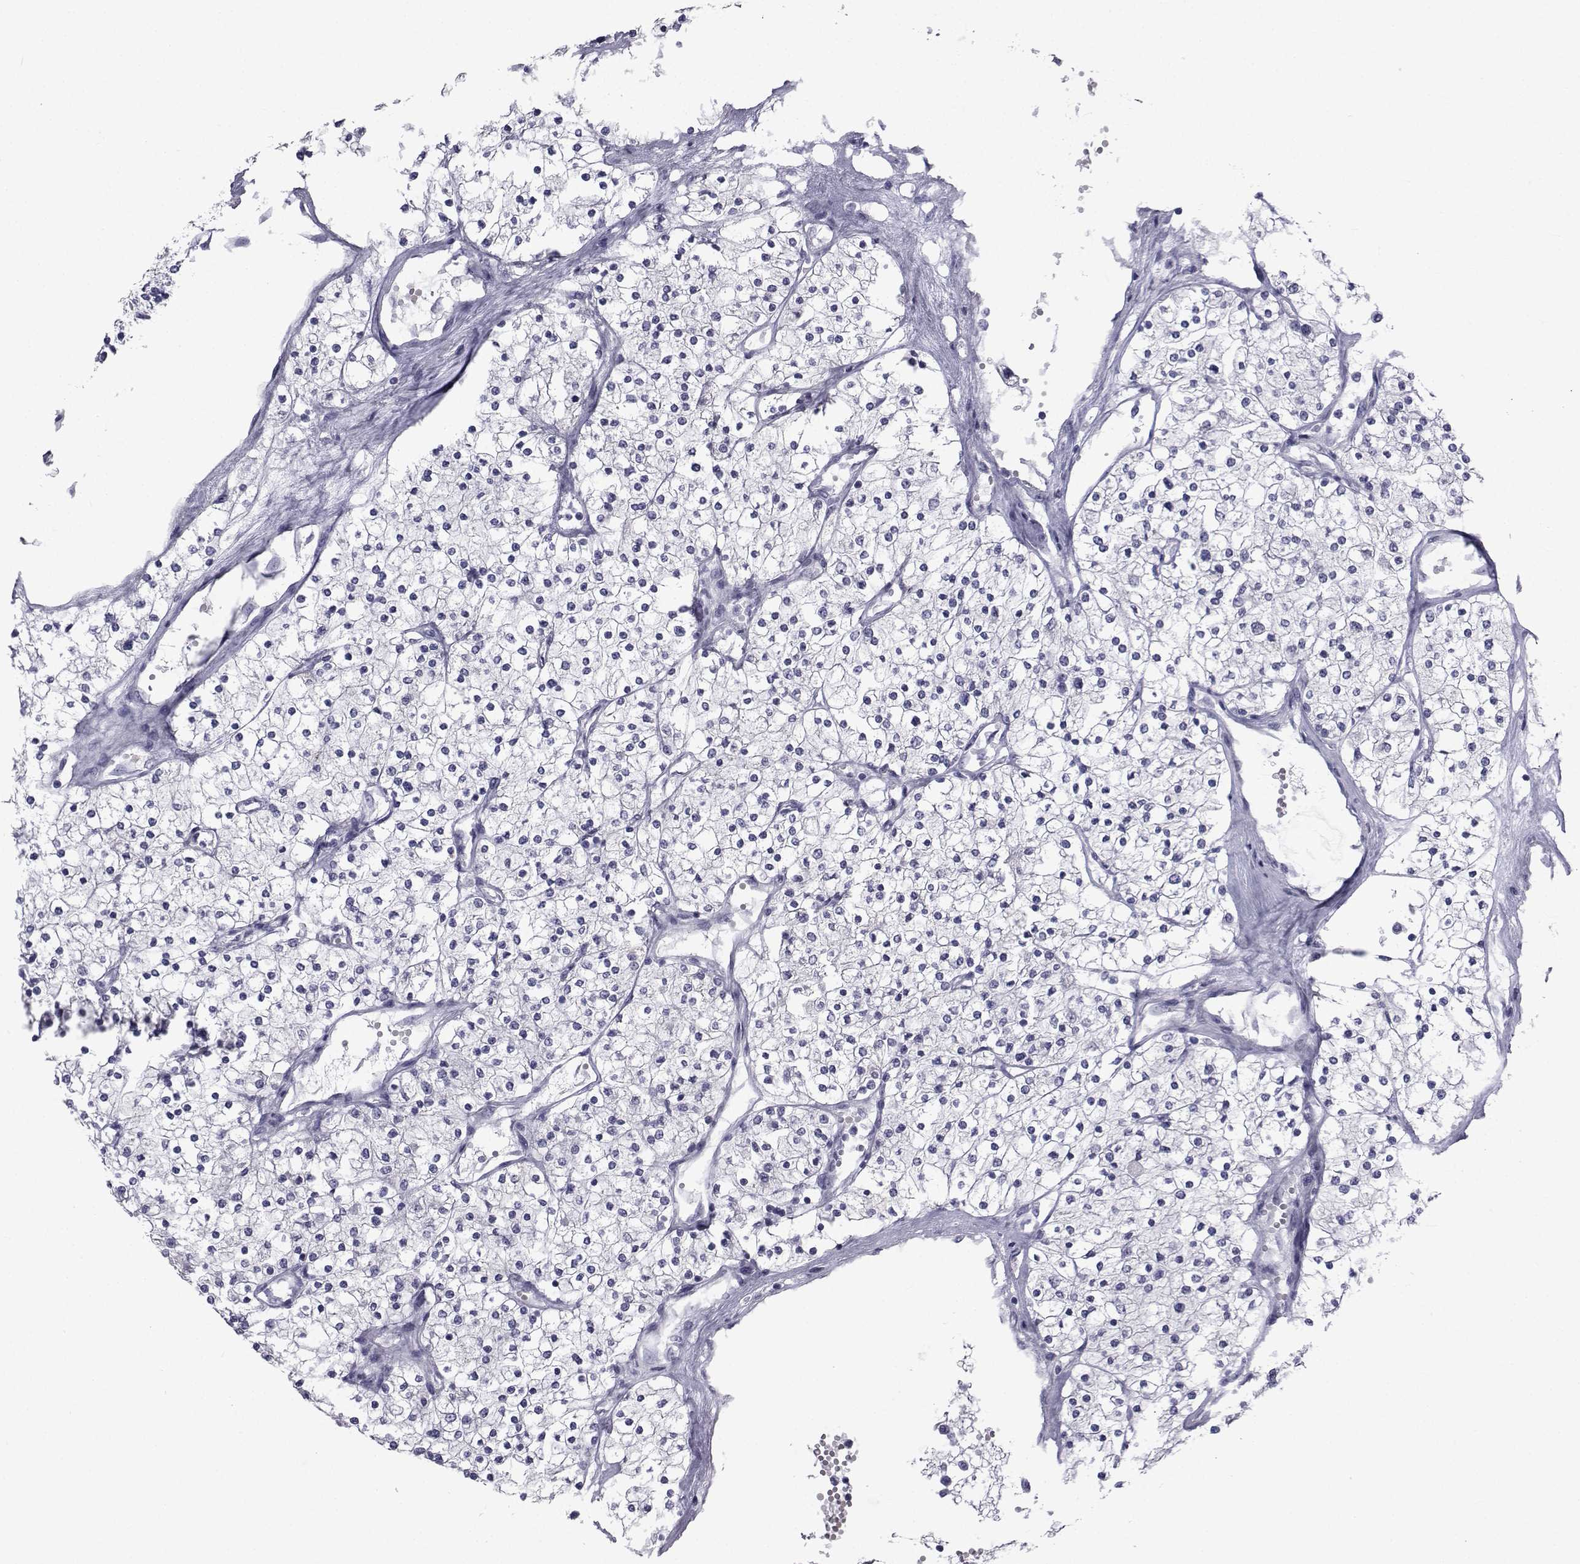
{"staining": {"intensity": "negative", "quantity": "none", "location": "none"}, "tissue": "renal cancer", "cell_type": "Tumor cells", "image_type": "cancer", "snomed": [{"axis": "morphology", "description": "Adenocarcinoma, NOS"}, {"axis": "topography", "description": "Kidney"}], "caption": "Immunohistochemistry (IHC) micrograph of human renal cancer (adenocarcinoma) stained for a protein (brown), which reveals no expression in tumor cells.", "gene": "FDXR", "patient": {"sex": "male", "age": 80}}